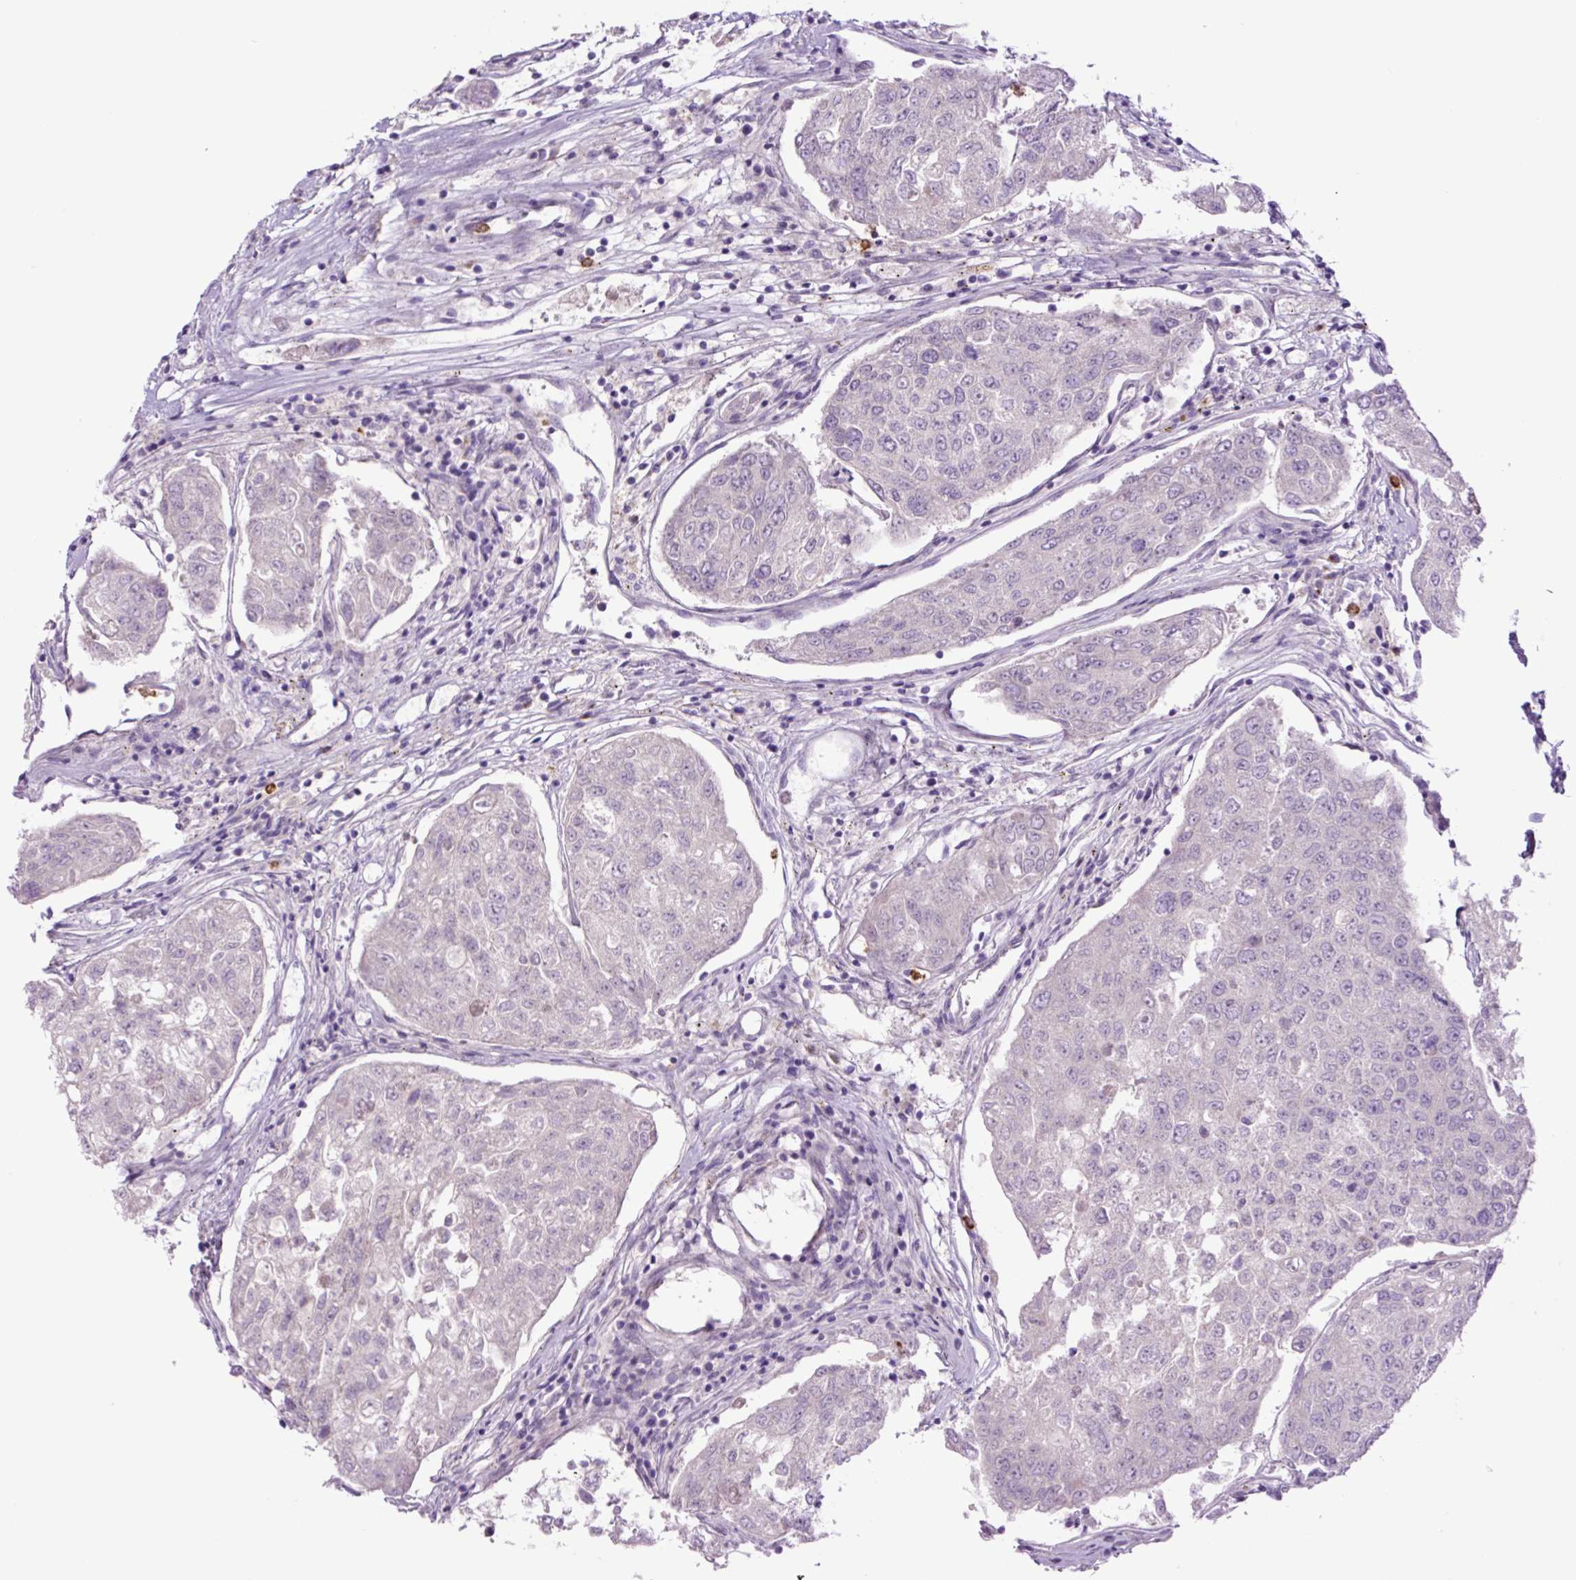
{"staining": {"intensity": "negative", "quantity": "none", "location": "none"}, "tissue": "urothelial cancer", "cell_type": "Tumor cells", "image_type": "cancer", "snomed": [{"axis": "morphology", "description": "Urothelial carcinoma, High grade"}, {"axis": "topography", "description": "Lymph node"}, {"axis": "topography", "description": "Urinary bladder"}], "caption": "Tumor cells show no significant protein positivity in high-grade urothelial carcinoma. (DAB immunohistochemistry, high magnification).", "gene": "MFSD3", "patient": {"sex": "male", "age": 51}}